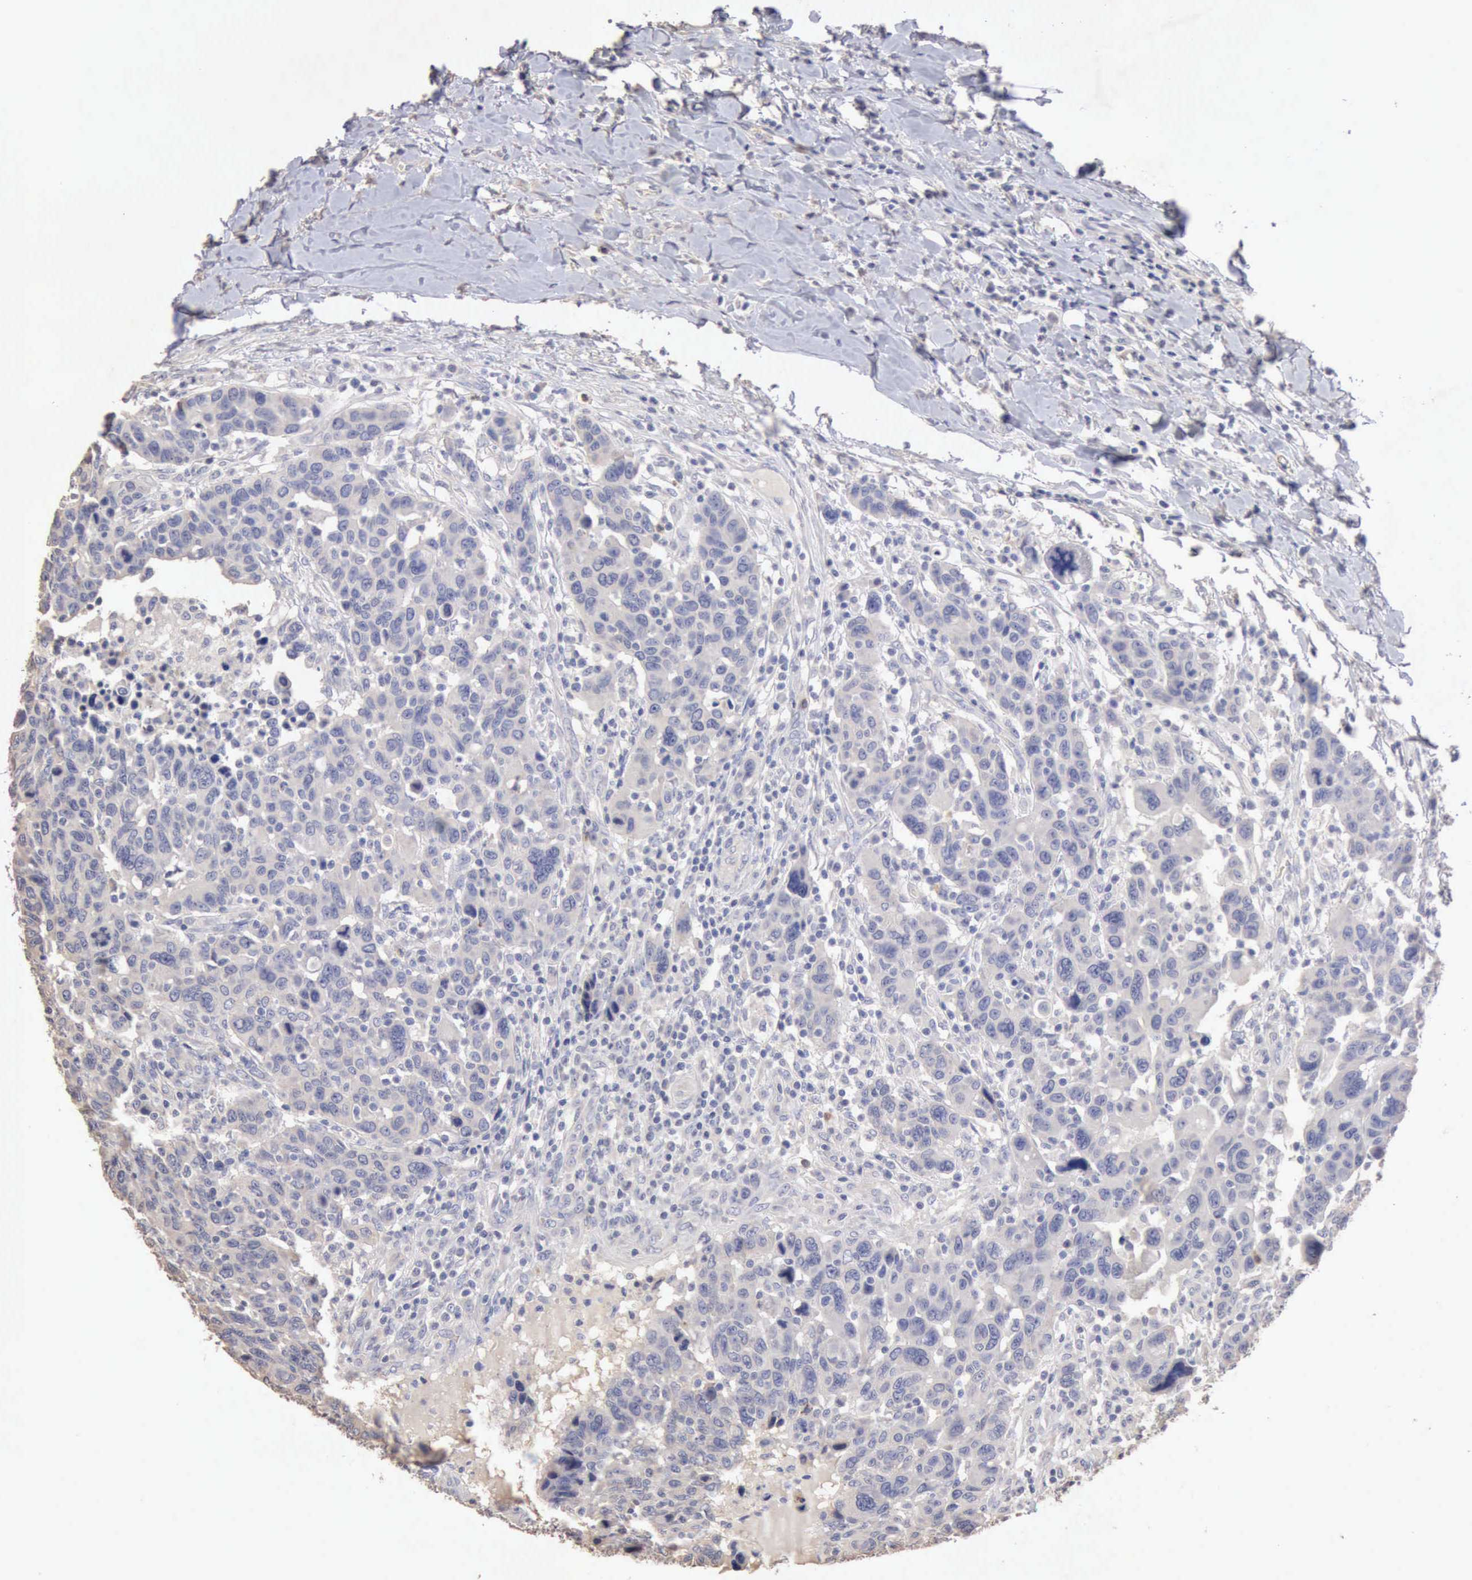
{"staining": {"intensity": "negative", "quantity": "none", "location": "none"}, "tissue": "breast cancer", "cell_type": "Tumor cells", "image_type": "cancer", "snomed": [{"axis": "morphology", "description": "Duct carcinoma"}, {"axis": "topography", "description": "Breast"}], "caption": "This is a image of immunohistochemistry (IHC) staining of breast cancer, which shows no positivity in tumor cells.", "gene": "KRT6B", "patient": {"sex": "female", "age": 37}}